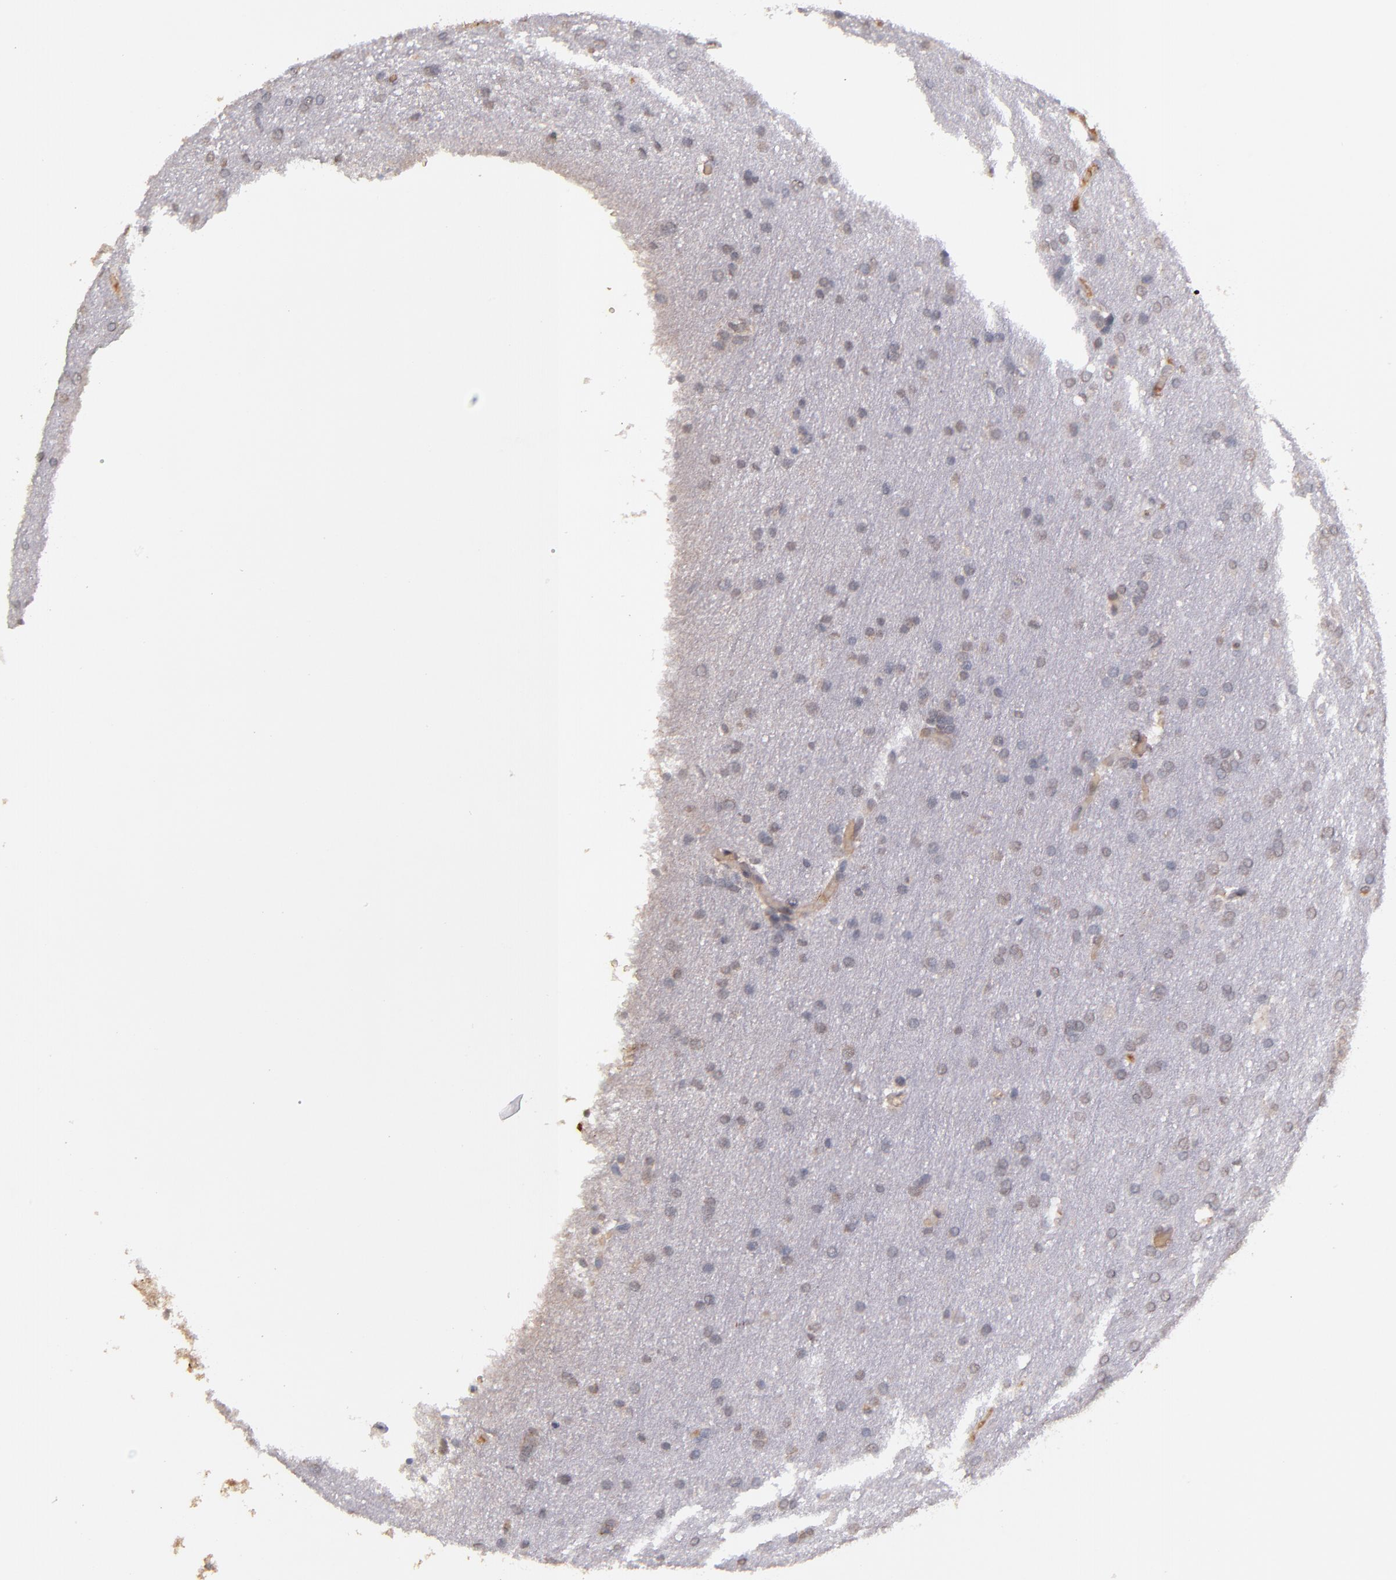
{"staining": {"intensity": "weak", "quantity": "25%-75%", "location": "cytoplasmic/membranous"}, "tissue": "glioma", "cell_type": "Tumor cells", "image_type": "cancer", "snomed": [{"axis": "morphology", "description": "Glioma, malignant, Low grade"}, {"axis": "topography", "description": "Brain"}], "caption": "This photomicrograph demonstrates immunohistochemistry (IHC) staining of human malignant glioma (low-grade), with low weak cytoplasmic/membranous positivity in about 25%-75% of tumor cells.", "gene": "SERPINC1", "patient": {"sex": "female", "age": 32}}